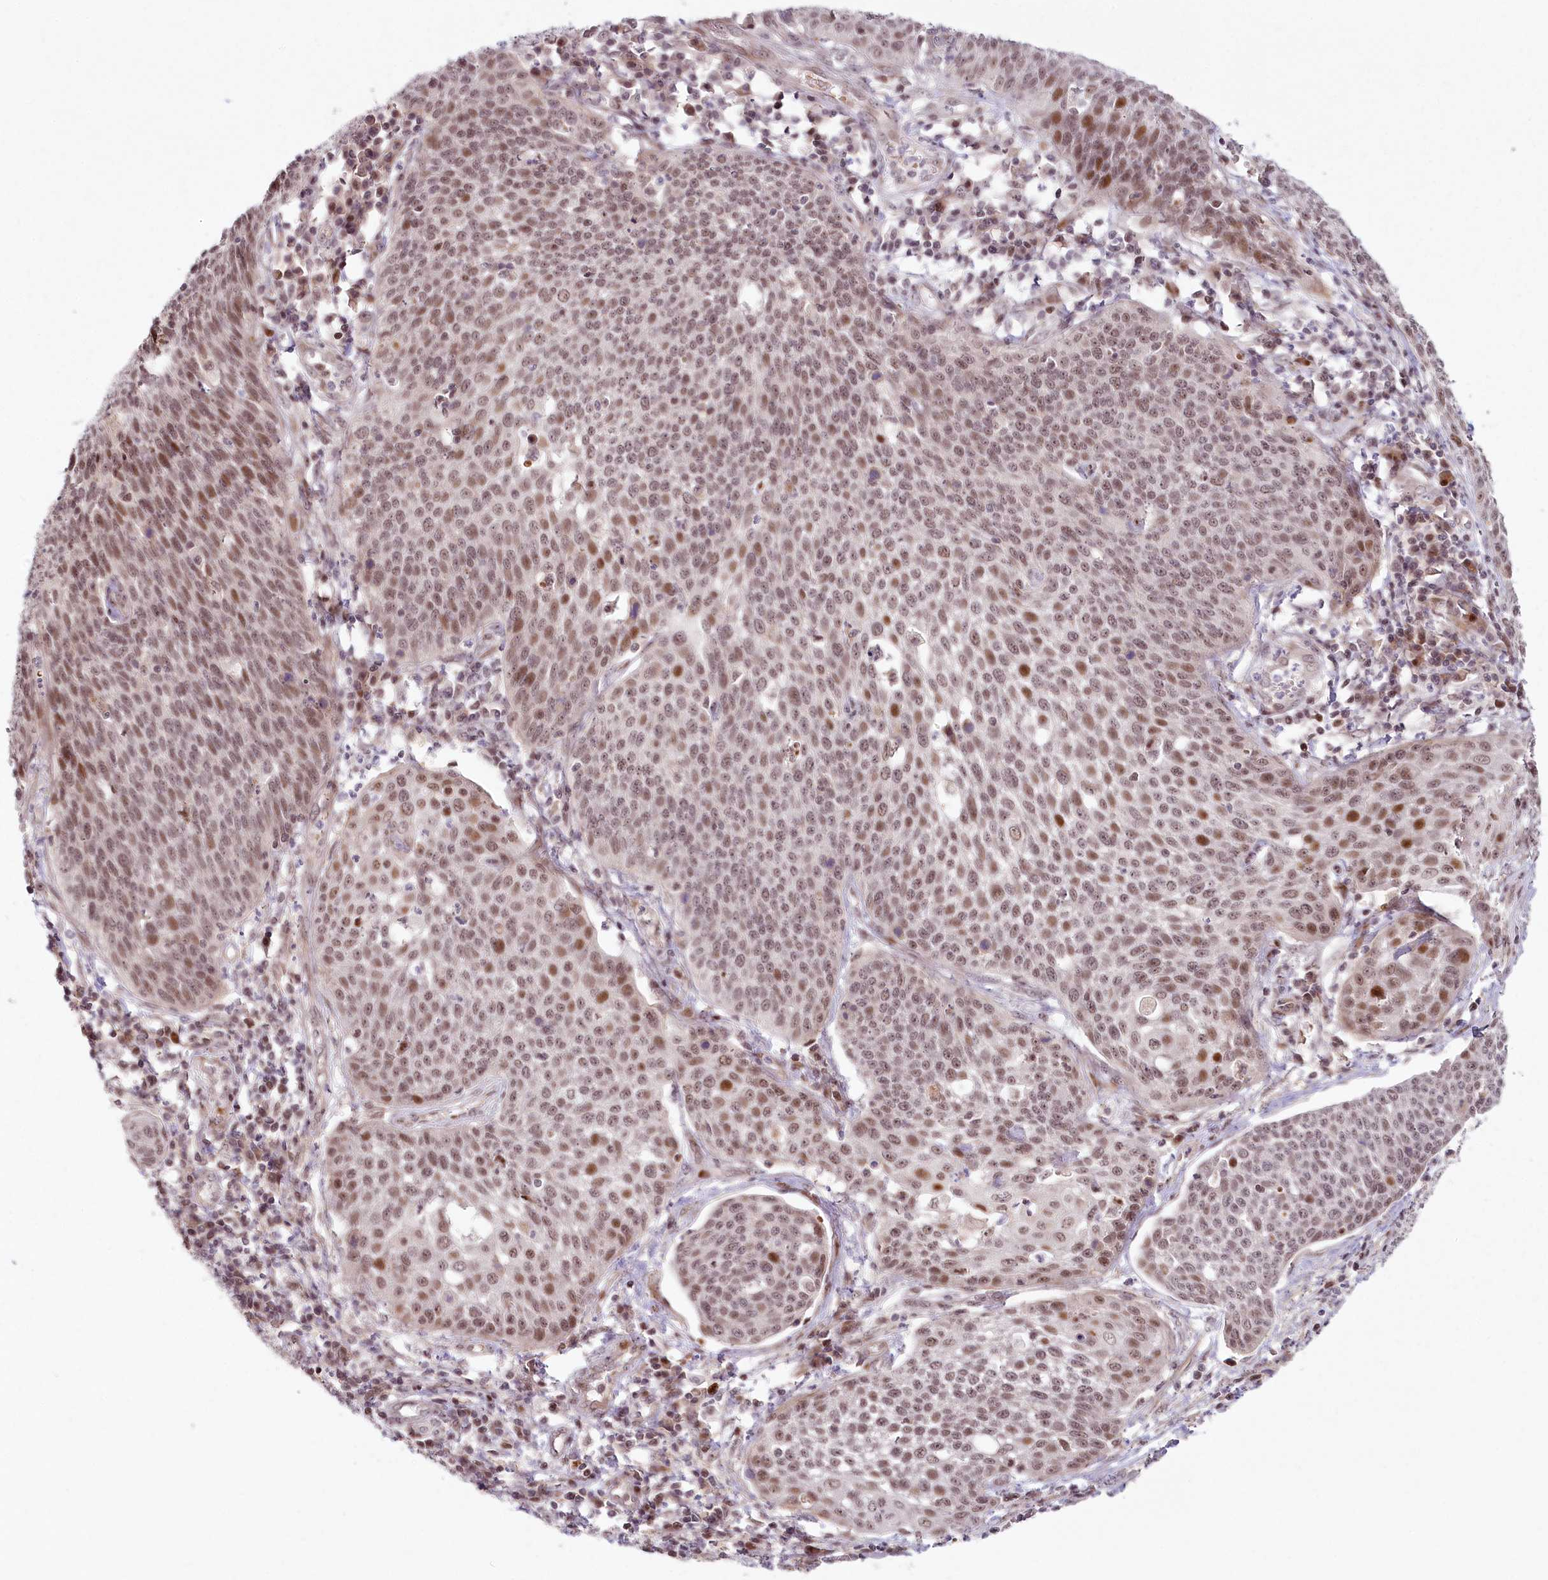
{"staining": {"intensity": "moderate", "quantity": ">75%", "location": "nuclear"}, "tissue": "cervical cancer", "cell_type": "Tumor cells", "image_type": "cancer", "snomed": [{"axis": "morphology", "description": "Squamous cell carcinoma, NOS"}, {"axis": "topography", "description": "Cervix"}], "caption": "Cervical cancer (squamous cell carcinoma) tissue shows moderate nuclear positivity in approximately >75% of tumor cells, visualized by immunohistochemistry.", "gene": "FAM204A", "patient": {"sex": "female", "age": 34}}